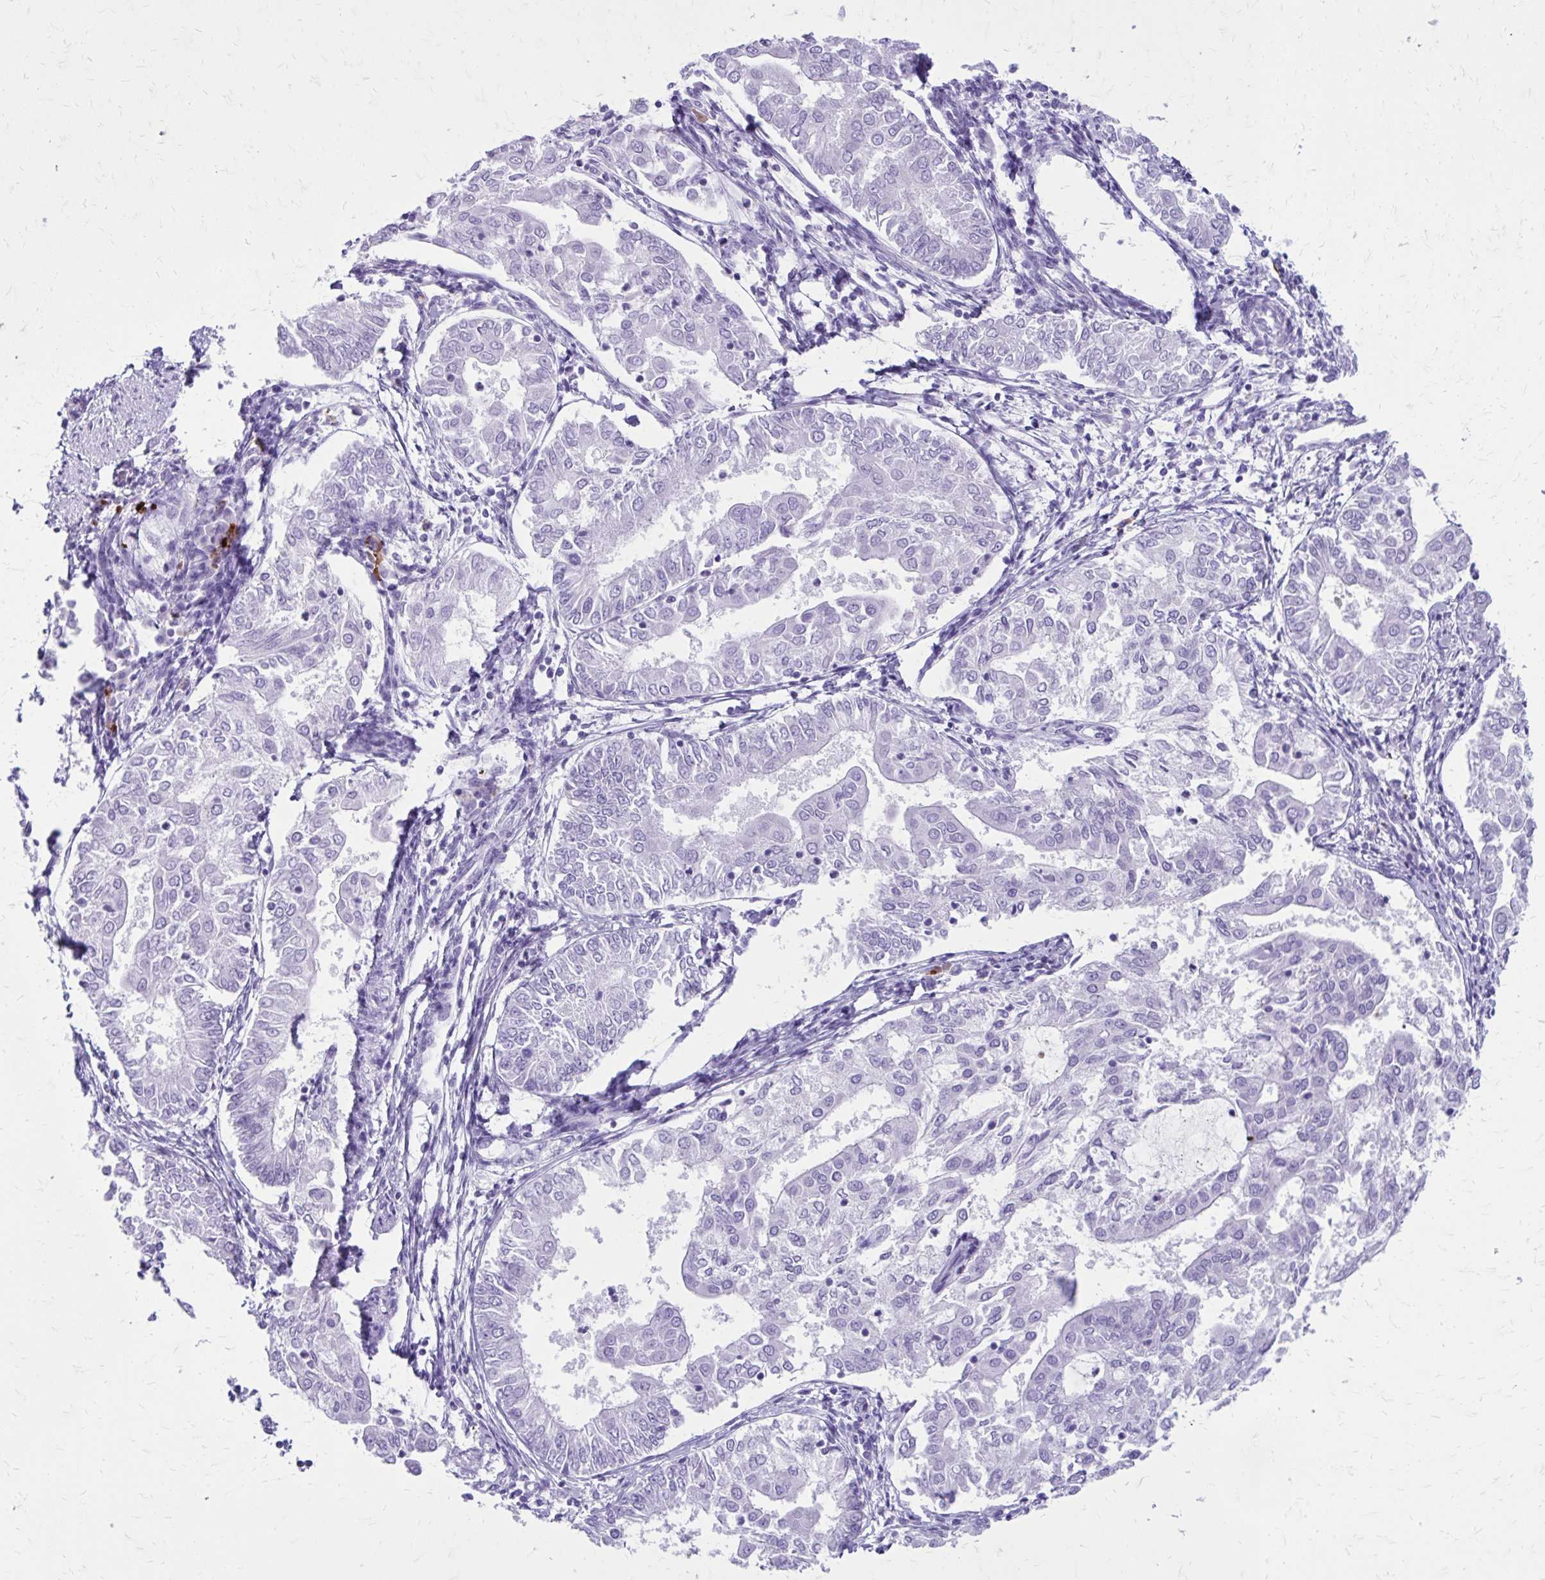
{"staining": {"intensity": "negative", "quantity": "none", "location": "none"}, "tissue": "endometrial cancer", "cell_type": "Tumor cells", "image_type": "cancer", "snomed": [{"axis": "morphology", "description": "Adenocarcinoma, NOS"}, {"axis": "topography", "description": "Endometrium"}], "caption": "Tumor cells show no significant protein staining in endometrial cancer (adenocarcinoma). (Brightfield microscopy of DAB immunohistochemistry at high magnification).", "gene": "SATL1", "patient": {"sex": "female", "age": 68}}